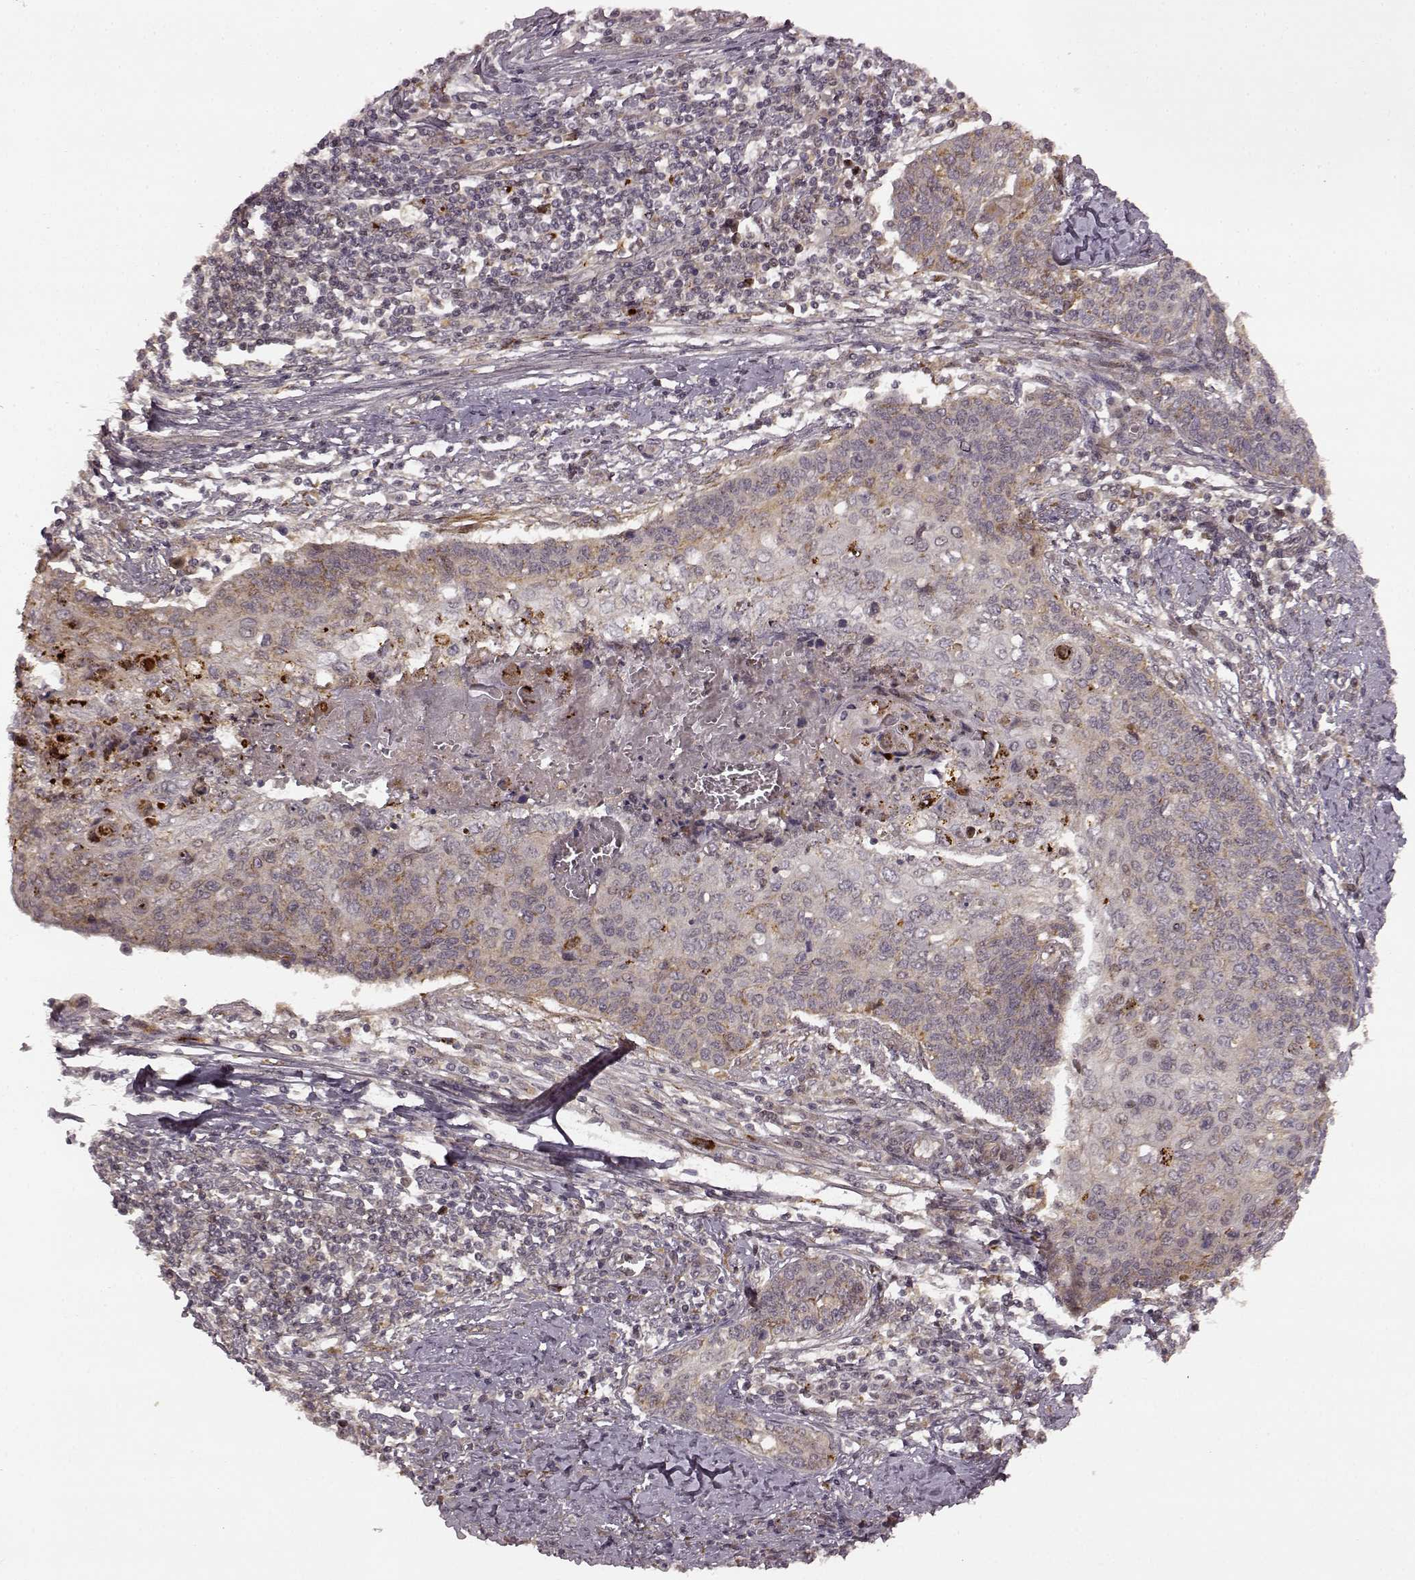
{"staining": {"intensity": "weak", "quantity": "25%-75%", "location": "cytoplasmic/membranous"}, "tissue": "cervical cancer", "cell_type": "Tumor cells", "image_type": "cancer", "snomed": [{"axis": "morphology", "description": "Squamous cell carcinoma, NOS"}, {"axis": "topography", "description": "Cervix"}], "caption": "Protein analysis of squamous cell carcinoma (cervical) tissue reveals weak cytoplasmic/membranous expression in approximately 25%-75% of tumor cells. The staining was performed using DAB (3,3'-diaminobenzidine) to visualize the protein expression in brown, while the nuclei were stained in blue with hematoxylin (Magnification: 20x).", "gene": "SLC12A9", "patient": {"sex": "female", "age": 39}}